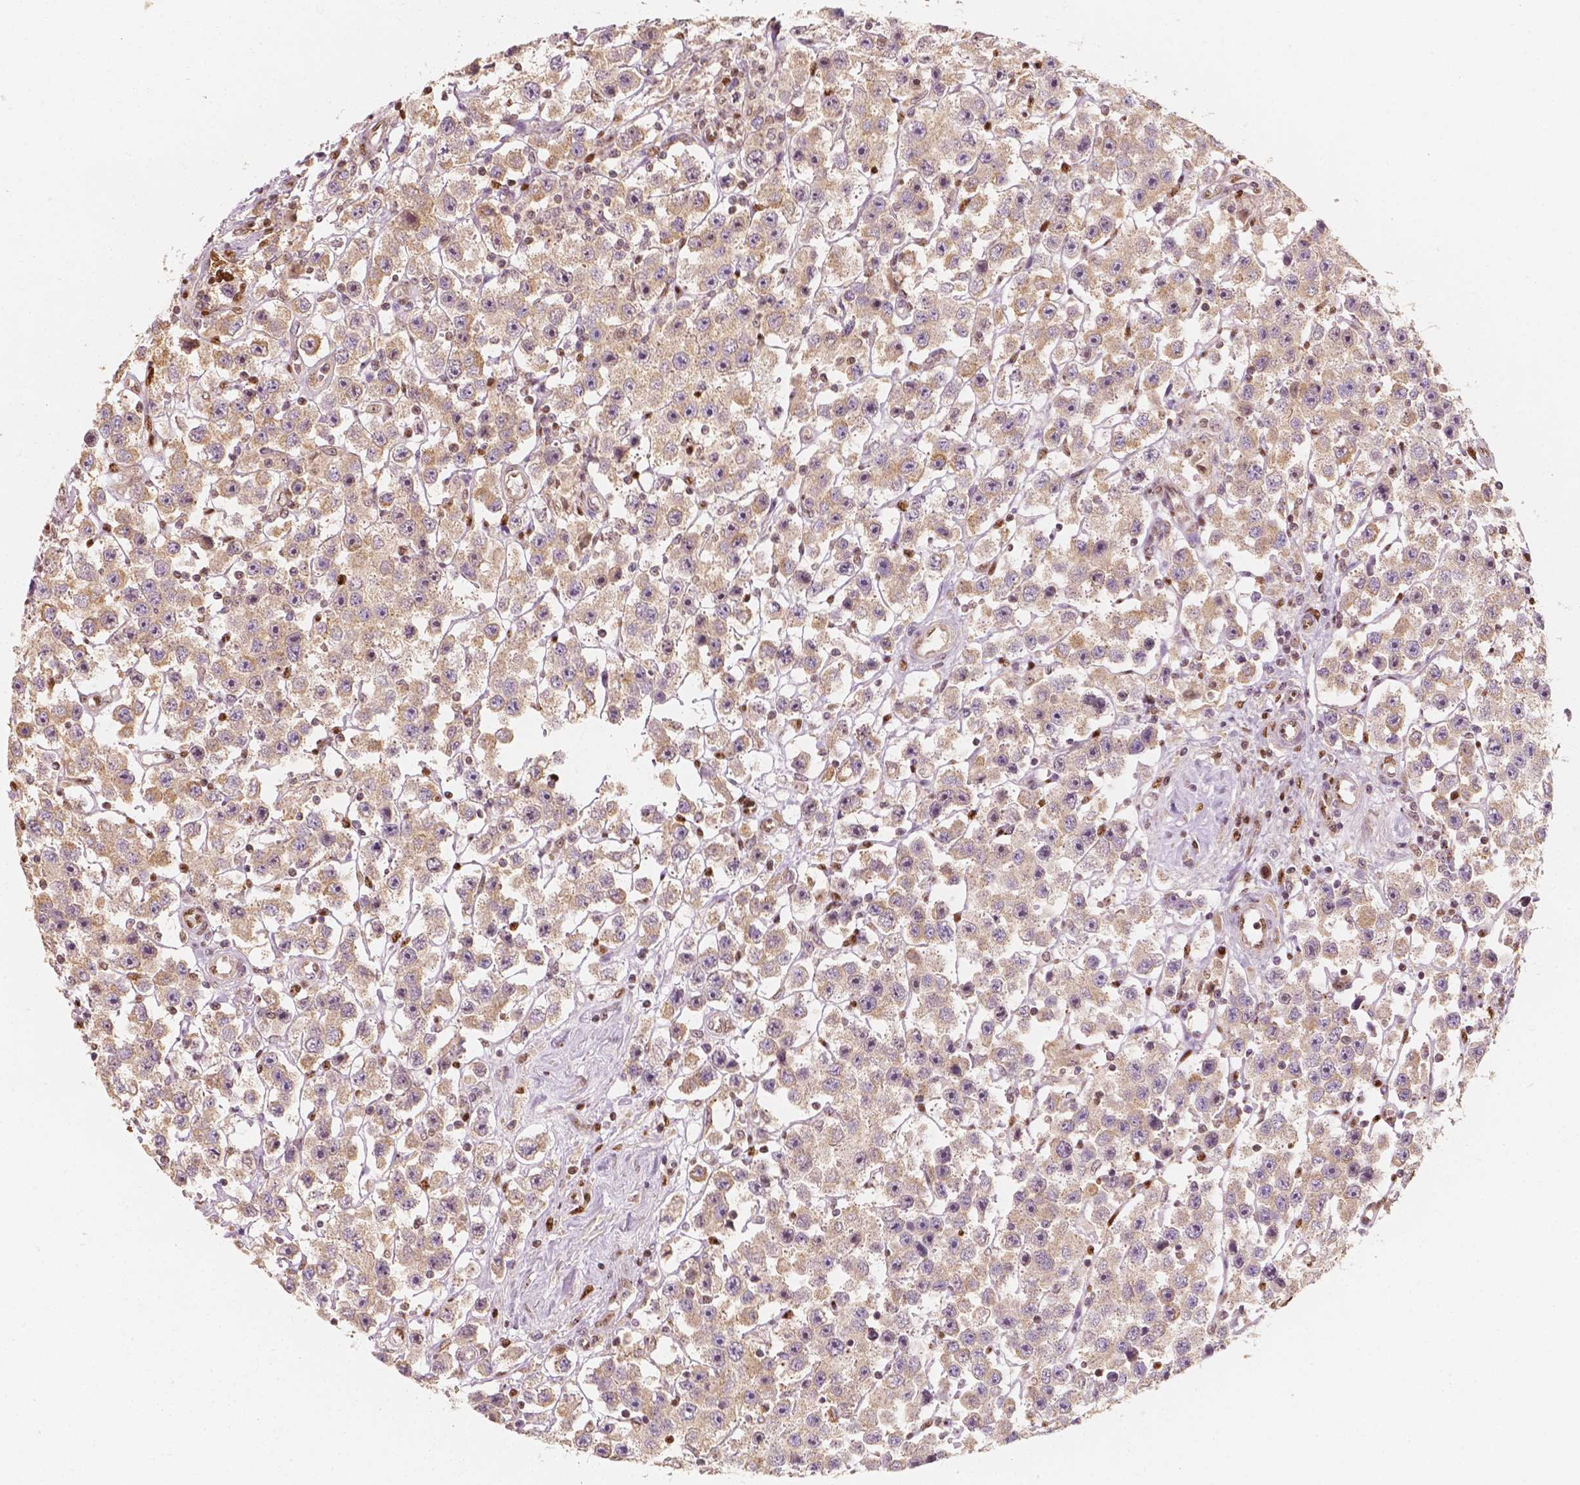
{"staining": {"intensity": "weak", "quantity": ">75%", "location": "cytoplasmic/membranous"}, "tissue": "testis cancer", "cell_type": "Tumor cells", "image_type": "cancer", "snomed": [{"axis": "morphology", "description": "Seminoma, NOS"}, {"axis": "topography", "description": "Testis"}], "caption": "Testis cancer (seminoma) stained with a protein marker shows weak staining in tumor cells.", "gene": "TBC1D17", "patient": {"sex": "male", "age": 45}}